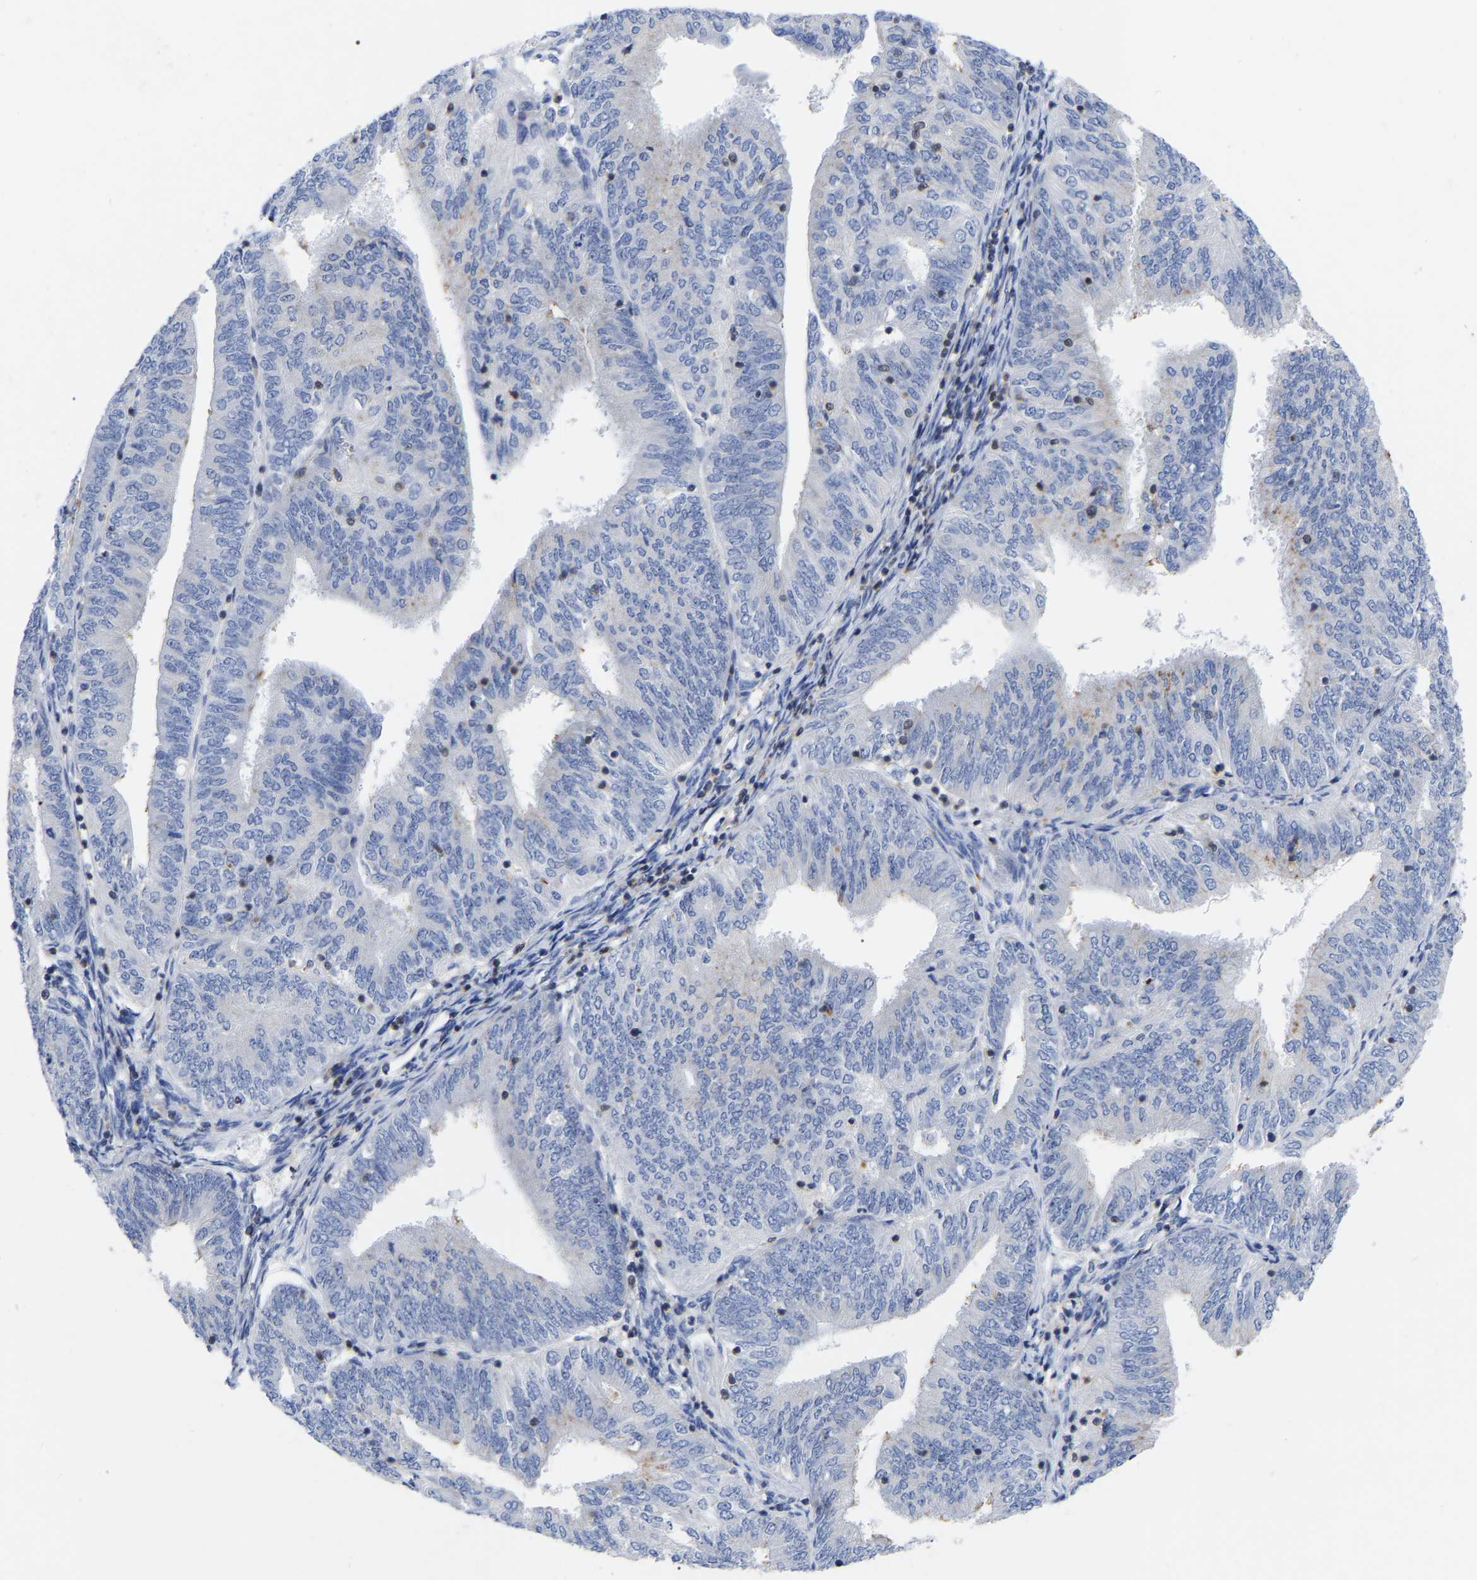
{"staining": {"intensity": "negative", "quantity": "none", "location": "none"}, "tissue": "endometrial cancer", "cell_type": "Tumor cells", "image_type": "cancer", "snomed": [{"axis": "morphology", "description": "Adenocarcinoma, NOS"}, {"axis": "topography", "description": "Endometrium"}], "caption": "Tumor cells show no significant positivity in endometrial cancer (adenocarcinoma). (DAB (3,3'-diaminobenzidine) IHC with hematoxylin counter stain).", "gene": "PTPN7", "patient": {"sex": "female", "age": 58}}